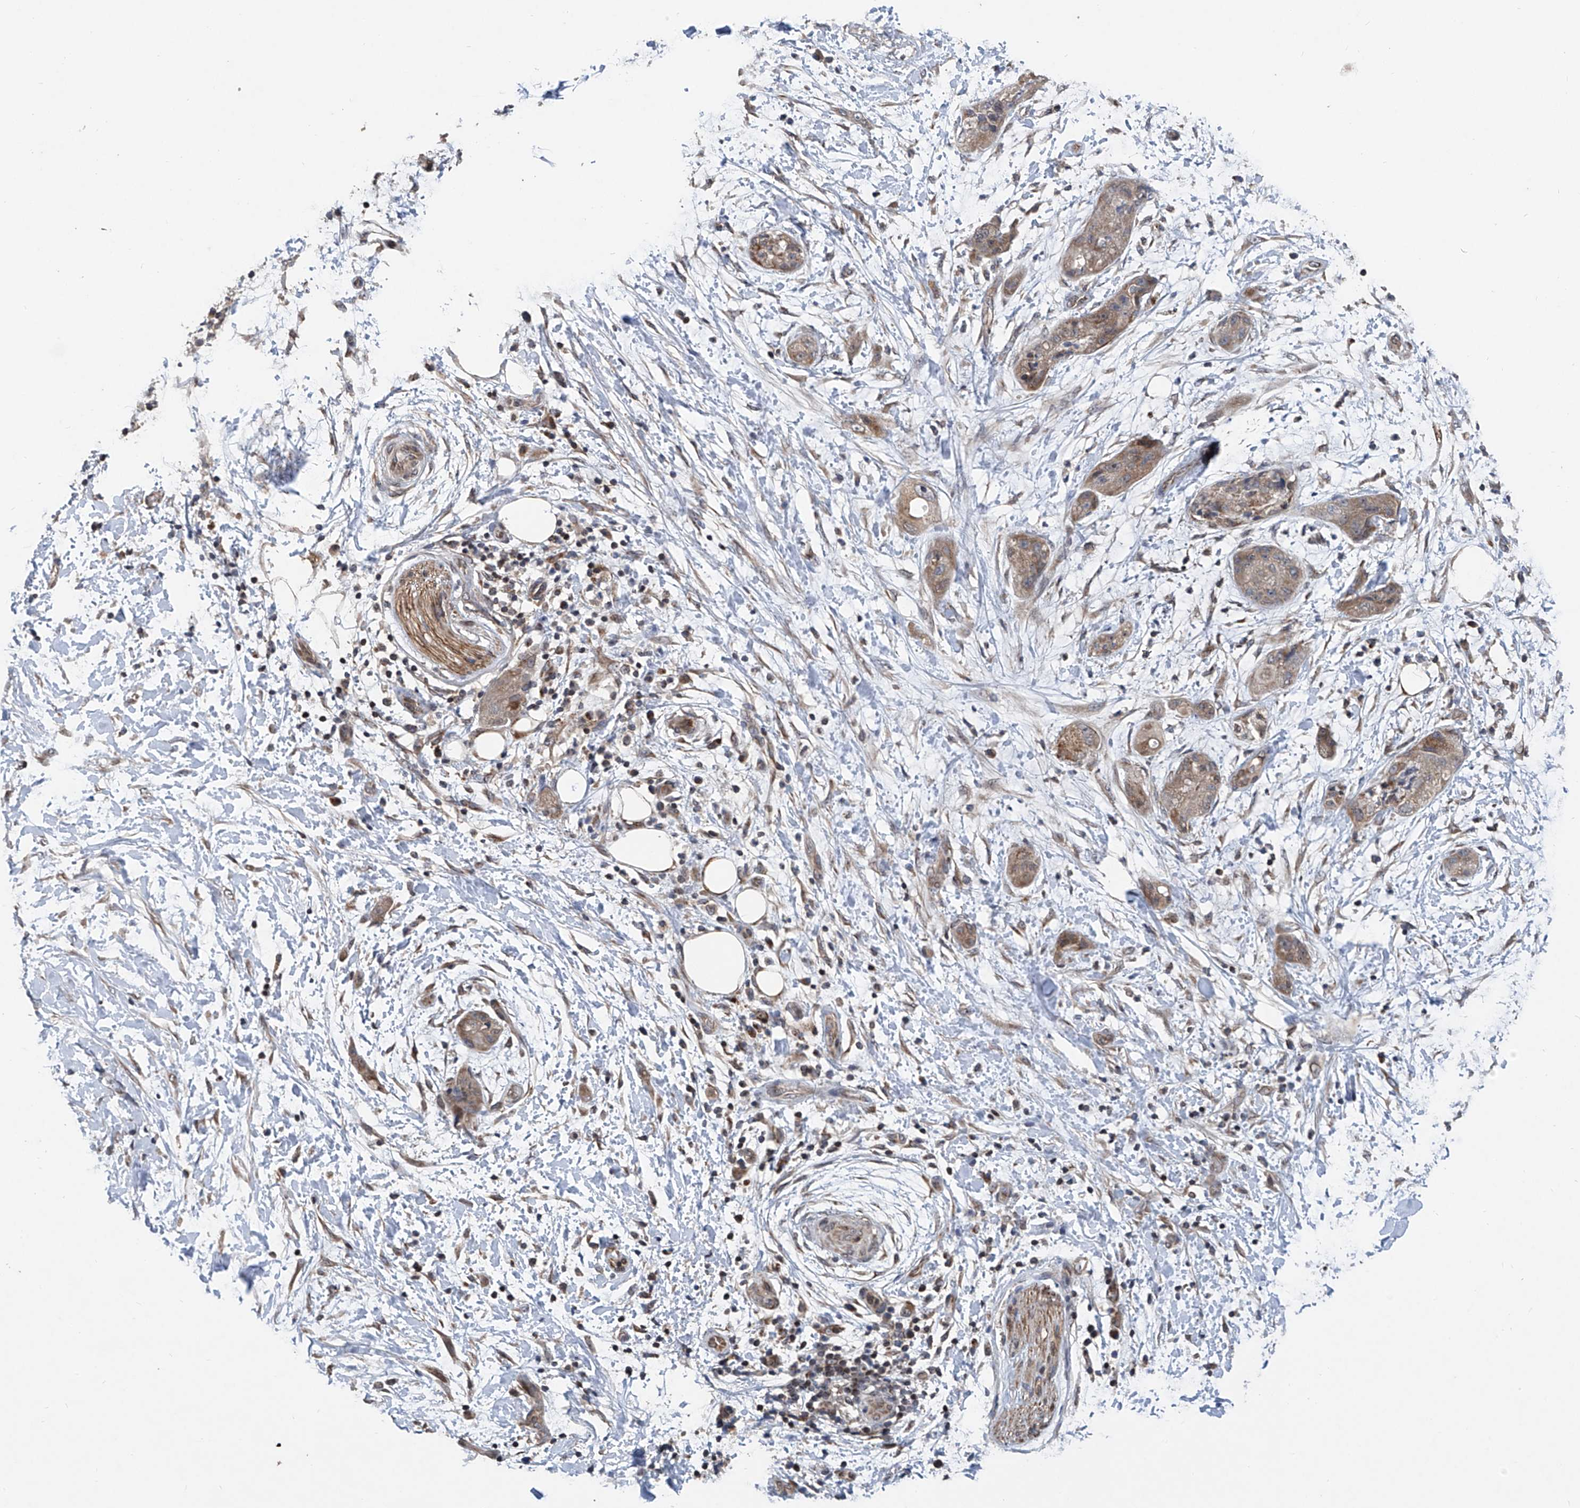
{"staining": {"intensity": "moderate", "quantity": "<25%", "location": "cytoplasmic/membranous"}, "tissue": "pancreatic cancer", "cell_type": "Tumor cells", "image_type": "cancer", "snomed": [{"axis": "morphology", "description": "Adenocarcinoma, NOS"}, {"axis": "topography", "description": "Pancreas"}], "caption": "Moderate cytoplasmic/membranous protein staining is seen in about <25% of tumor cells in pancreatic adenocarcinoma.", "gene": "BCKDHB", "patient": {"sex": "female", "age": 78}}